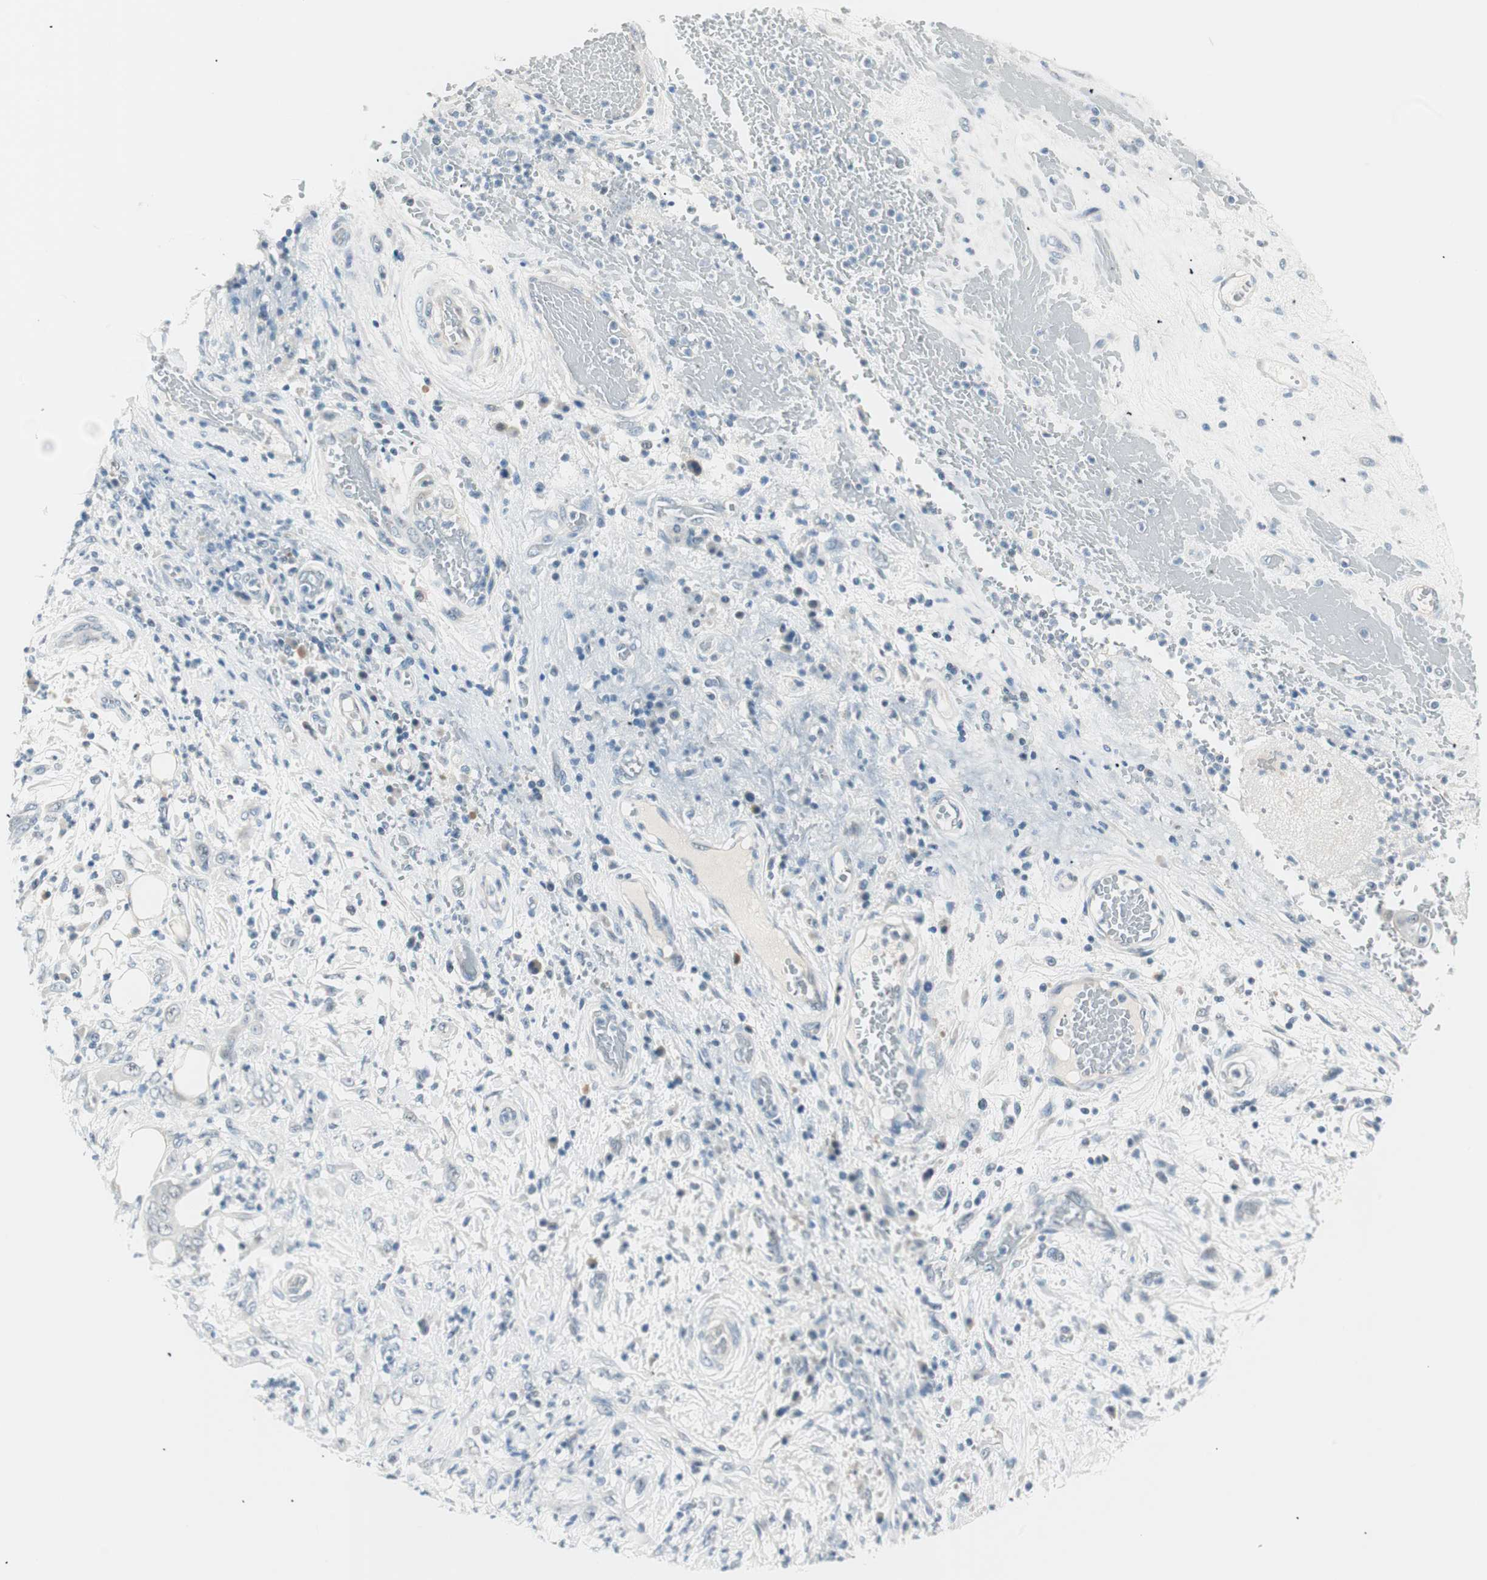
{"staining": {"intensity": "negative", "quantity": "none", "location": "none"}, "tissue": "stomach cancer", "cell_type": "Tumor cells", "image_type": "cancer", "snomed": [{"axis": "morphology", "description": "Adenocarcinoma, NOS"}, {"axis": "topography", "description": "Stomach"}], "caption": "High power microscopy histopathology image of an immunohistochemistry image of stomach cancer, revealing no significant staining in tumor cells.", "gene": "HOXB13", "patient": {"sex": "female", "age": 73}}